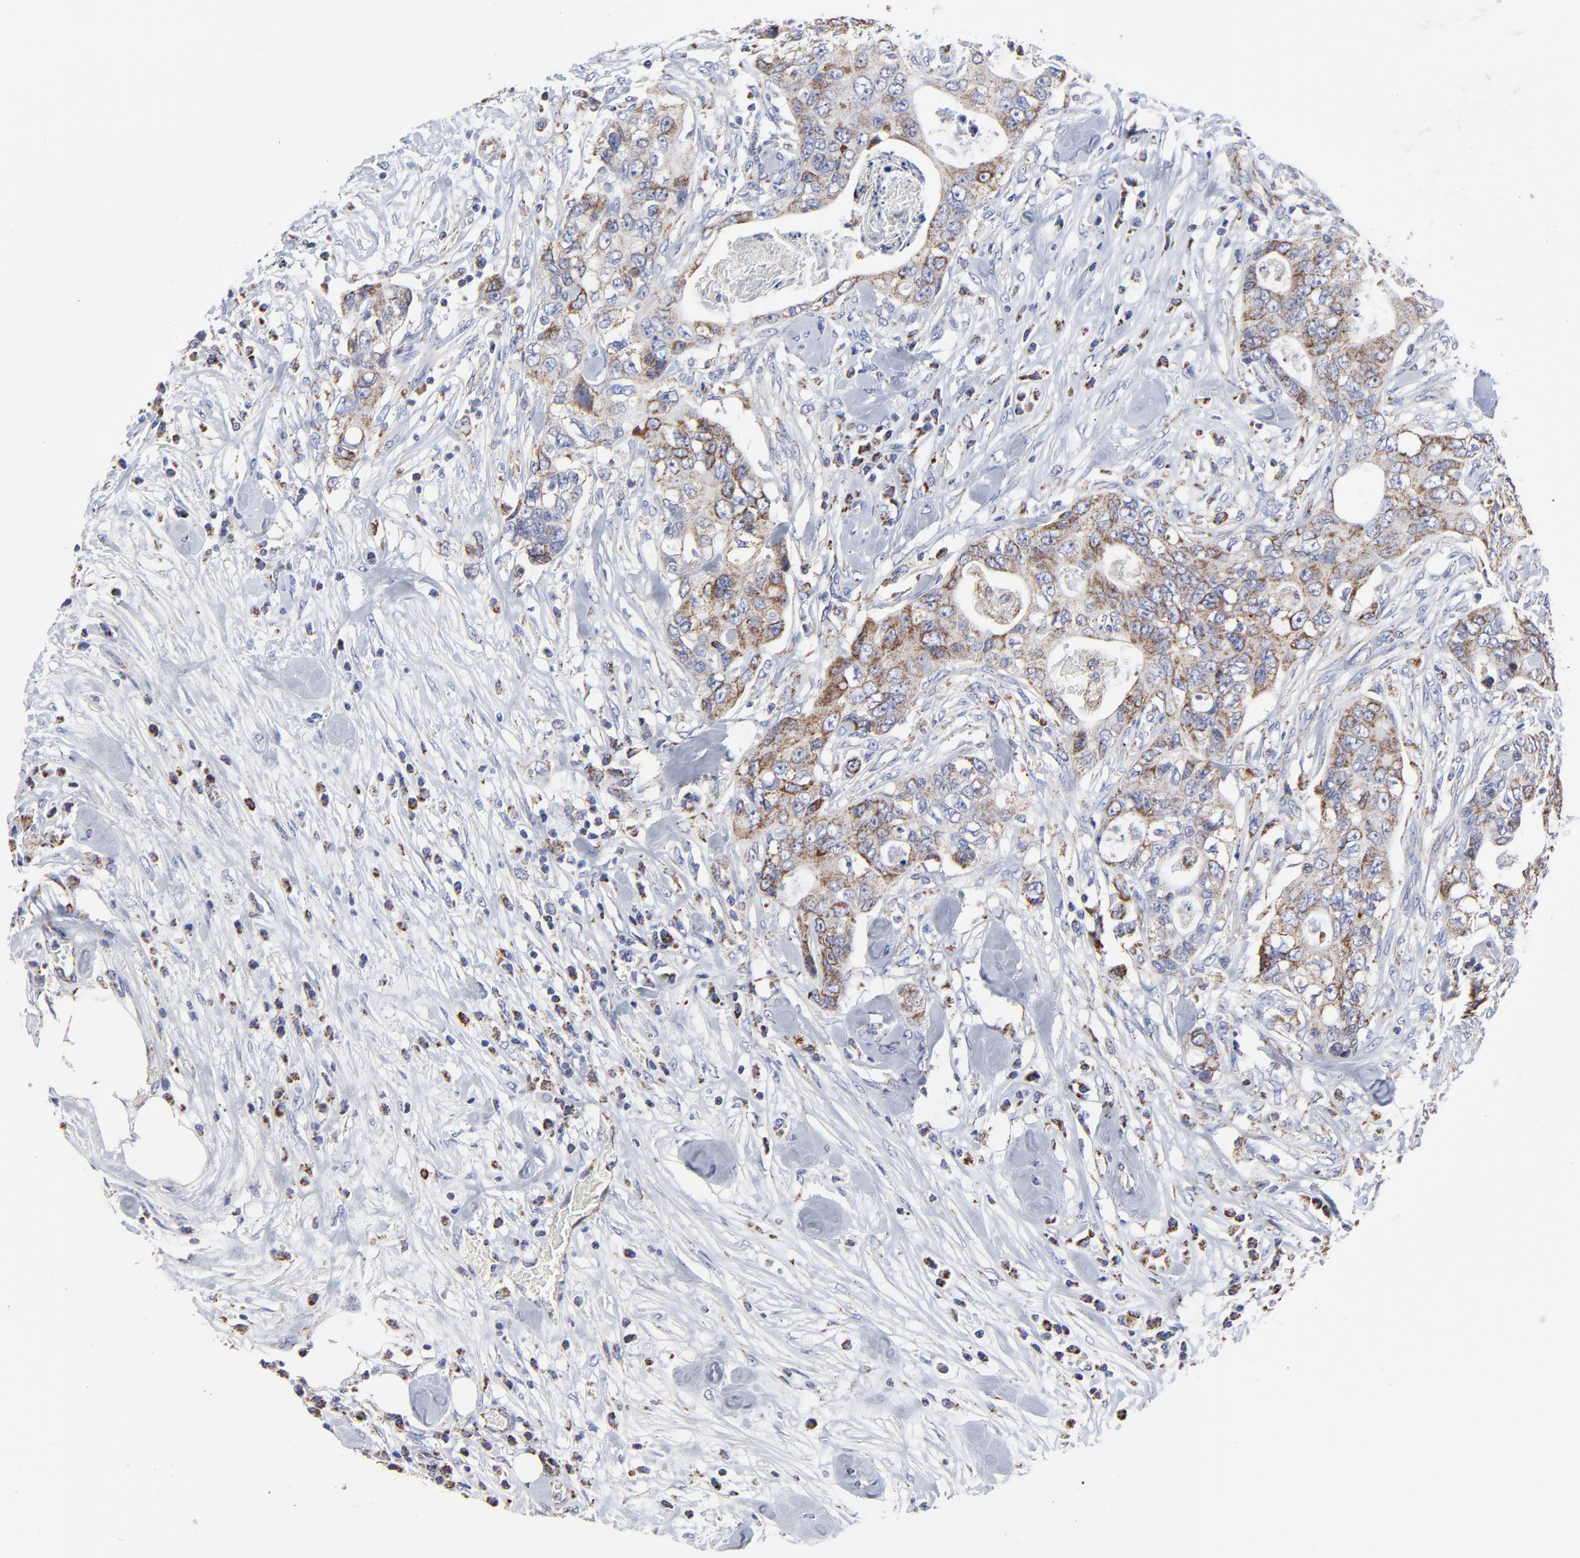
{"staining": {"intensity": "moderate", "quantity": "25%-75%", "location": "cytoplasmic/membranous"}, "tissue": "colorectal cancer", "cell_type": "Tumor cells", "image_type": "cancer", "snomed": [{"axis": "morphology", "description": "Adenocarcinoma, NOS"}, {"axis": "topography", "description": "Rectum"}], "caption": "Brown immunohistochemical staining in human colorectal adenocarcinoma shows moderate cytoplasmic/membranous expression in about 25%-75% of tumor cells.", "gene": "PINK1", "patient": {"sex": "female", "age": 57}}